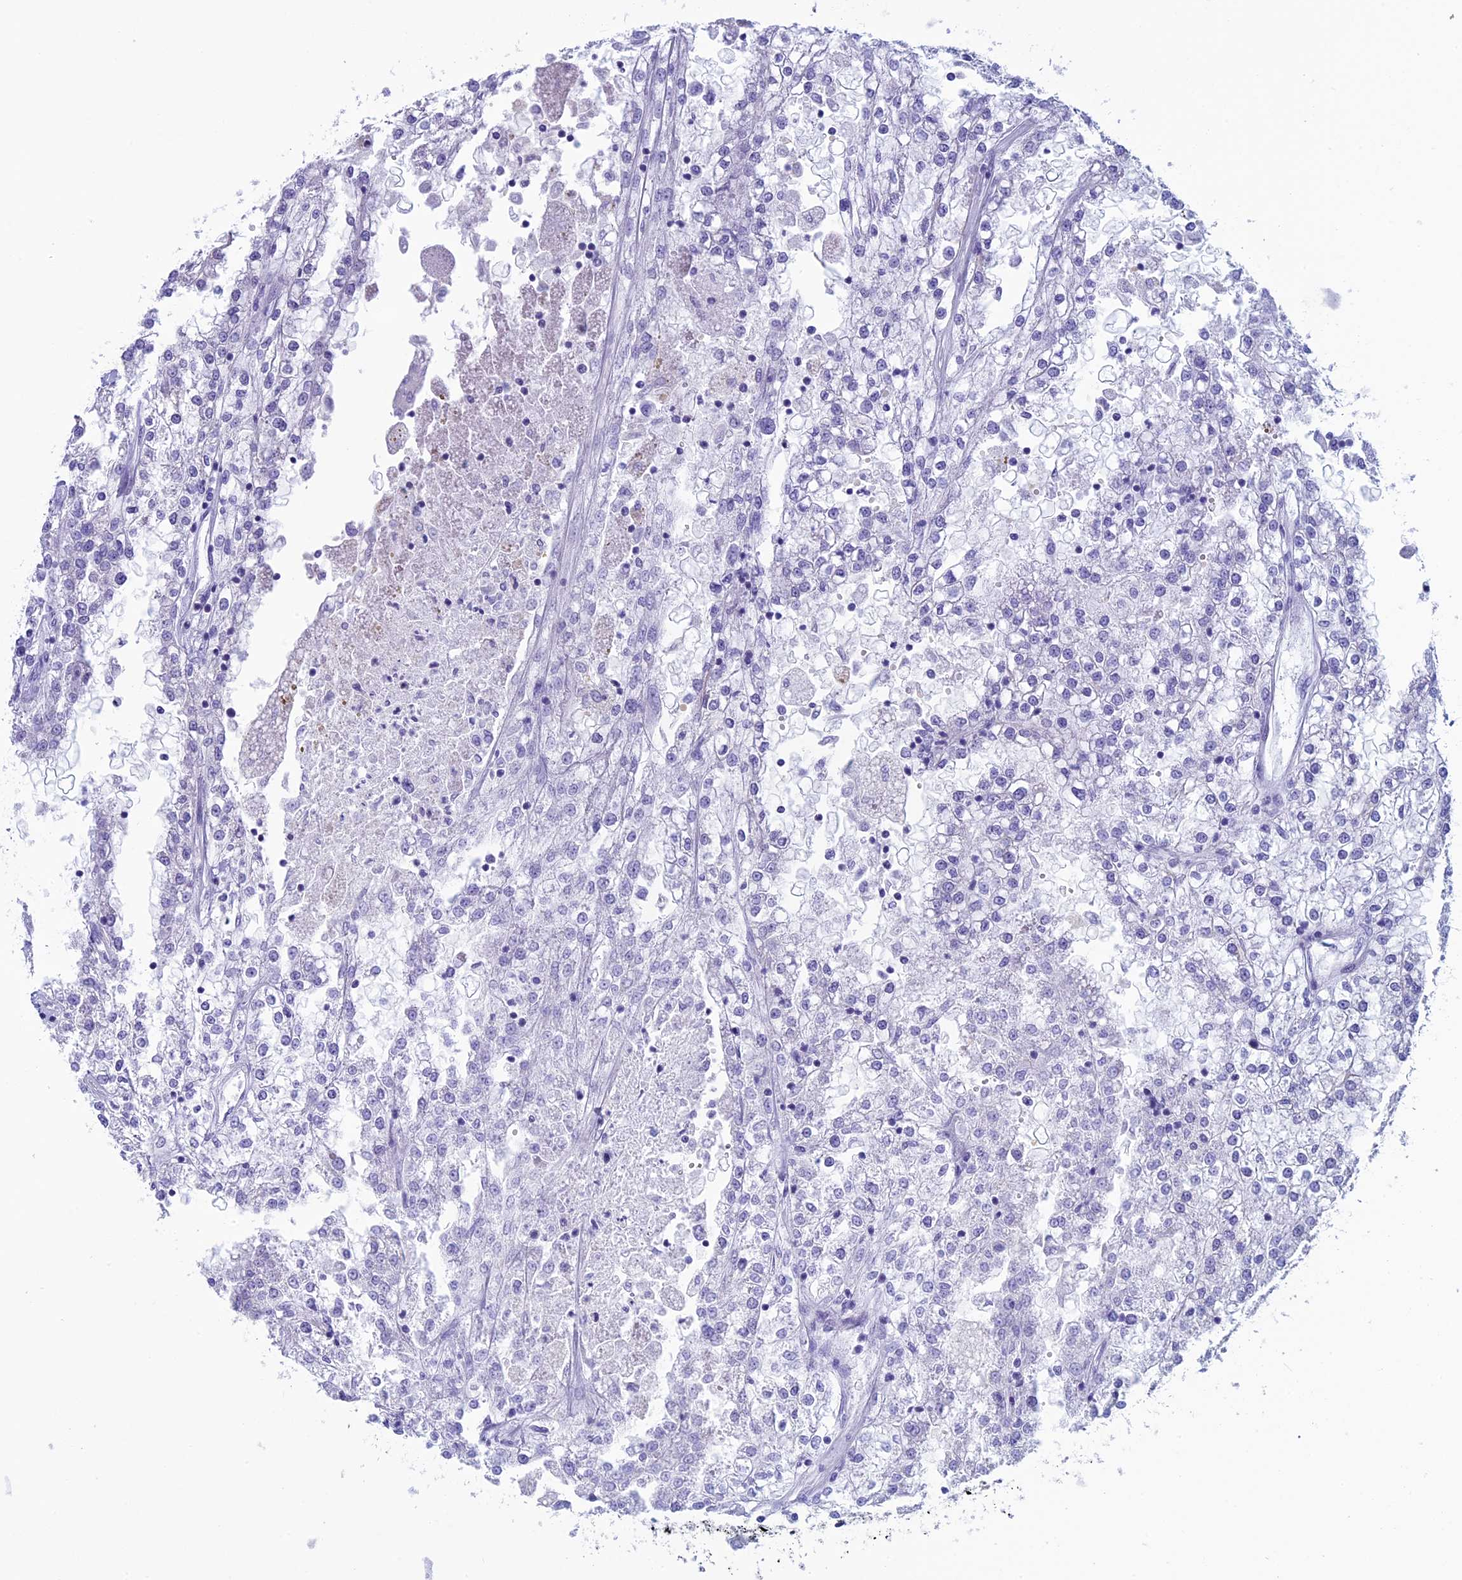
{"staining": {"intensity": "negative", "quantity": "none", "location": "none"}, "tissue": "renal cancer", "cell_type": "Tumor cells", "image_type": "cancer", "snomed": [{"axis": "morphology", "description": "Adenocarcinoma, NOS"}, {"axis": "topography", "description": "Kidney"}], "caption": "High magnification brightfield microscopy of renal cancer stained with DAB (brown) and counterstained with hematoxylin (blue): tumor cells show no significant expression.", "gene": "ZNF563", "patient": {"sex": "female", "age": 52}}